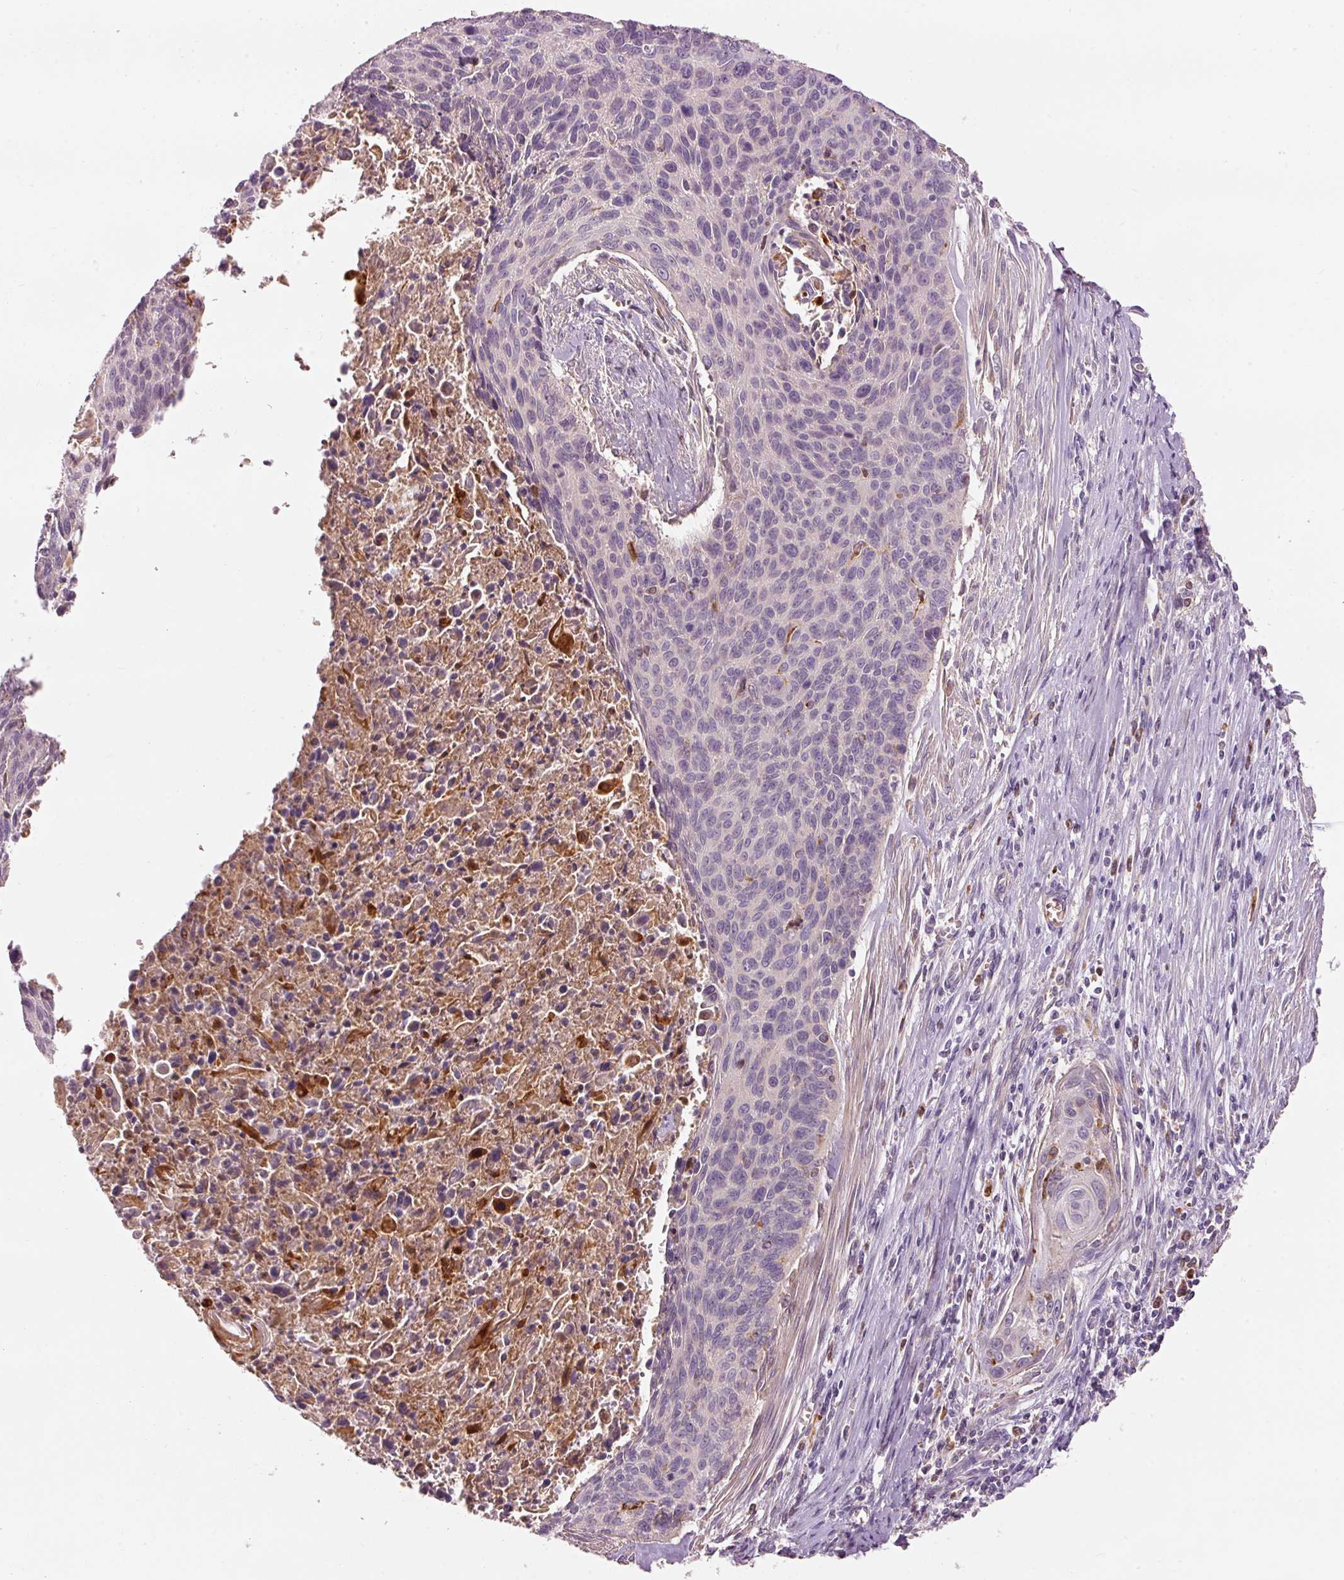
{"staining": {"intensity": "negative", "quantity": "none", "location": "none"}, "tissue": "cervical cancer", "cell_type": "Tumor cells", "image_type": "cancer", "snomed": [{"axis": "morphology", "description": "Squamous cell carcinoma, NOS"}, {"axis": "topography", "description": "Cervix"}], "caption": "Micrograph shows no significant protein expression in tumor cells of cervical squamous cell carcinoma.", "gene": "KLHL21", "patient": {"sex": "female", "age": 55}}